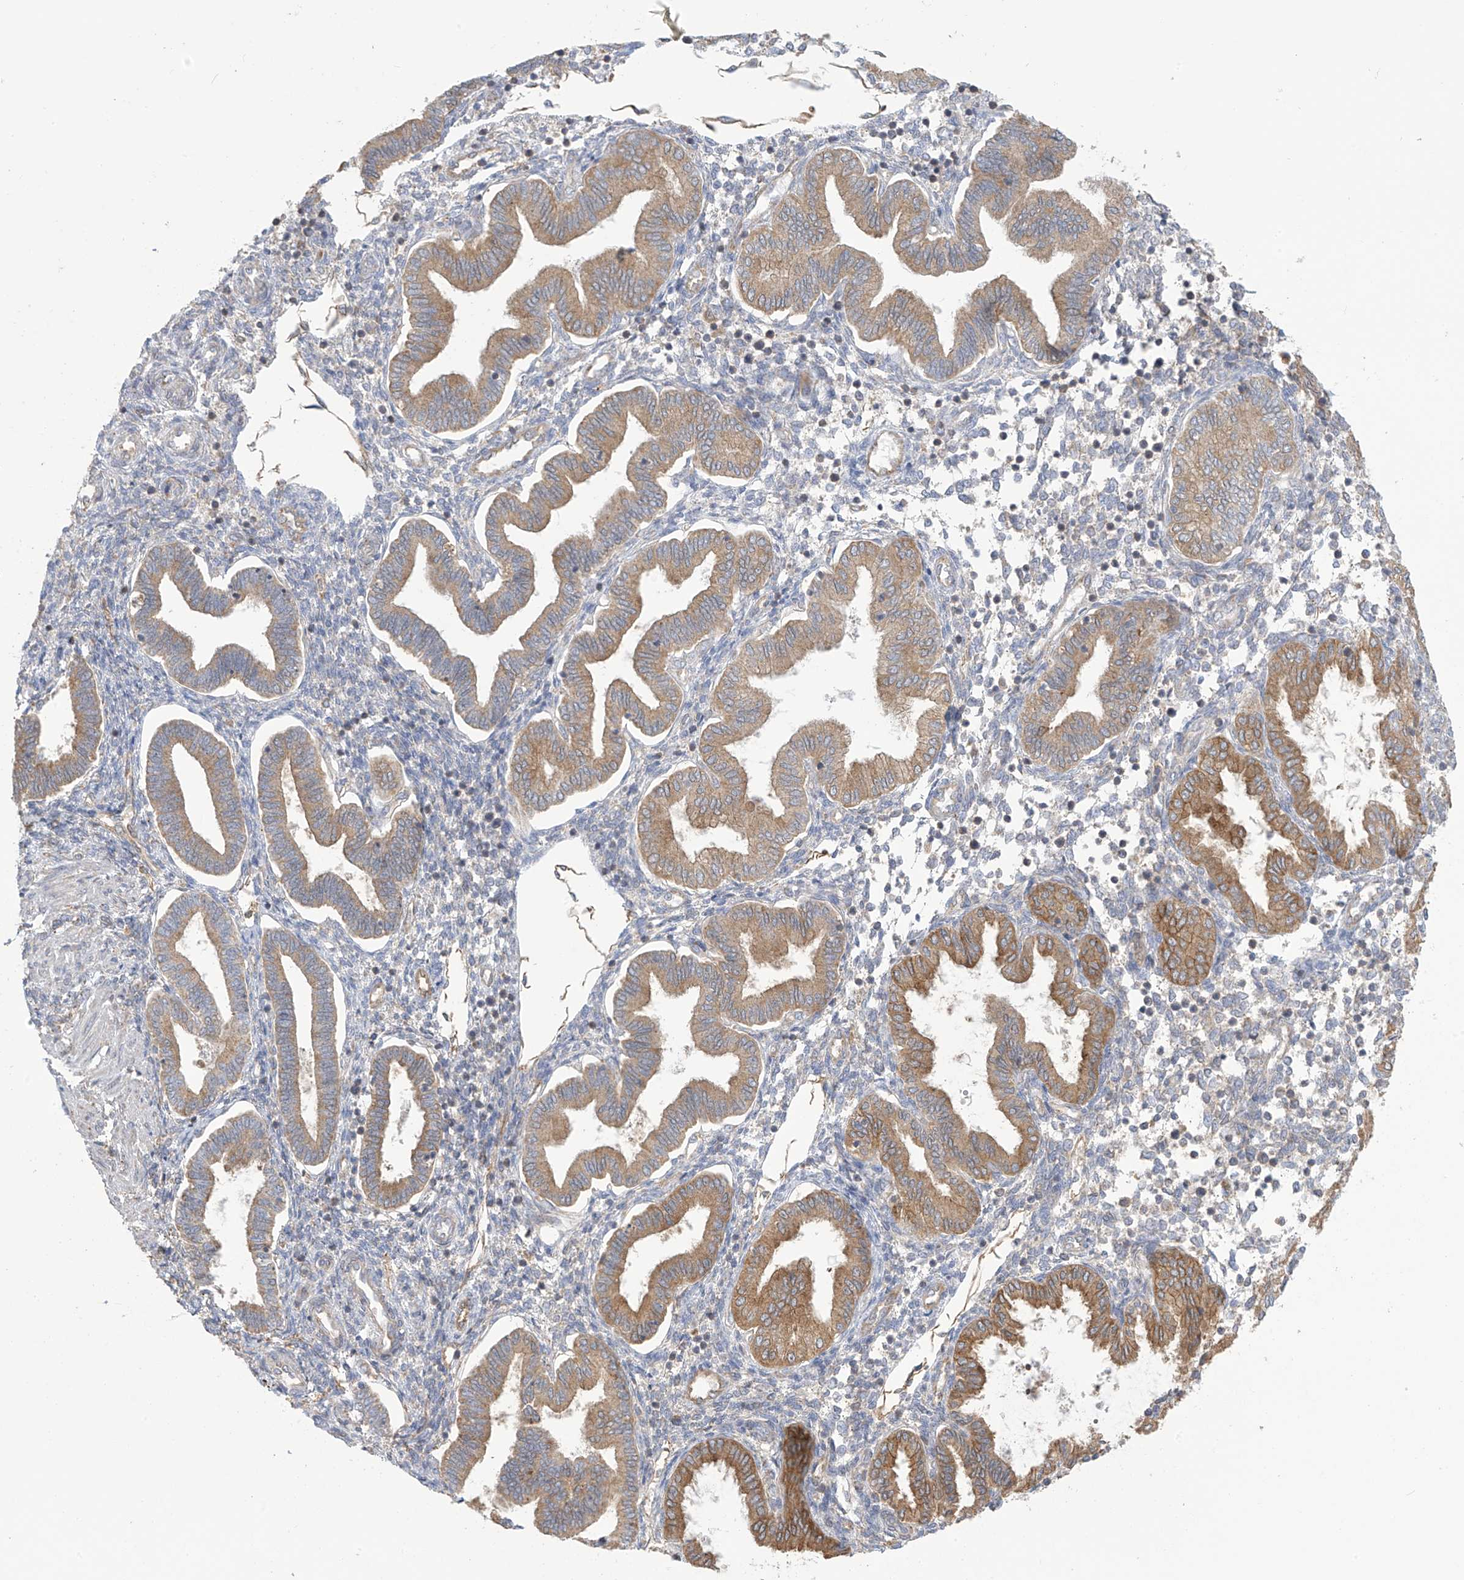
{"staining": {"intensity": "negative", "quantity": "none", "location": "none"}, "tissue": "endometrium", "cell_type": "Cells in endometrial stroma", "image_type": "normal", "snomed": [{"axis": "morphology", "description": "Normal tissue, NOS"}, {"axis": "topography", "description": "Endometrium"}], "caption": "IHC micrograph of unremarkable endometrium: endometrium stained with DAB demonstrates no significant protein positivity in cells in endometrial stroma. (Stains: DAB immunohistochemistry with hematoxylin counter stain, Microscopy: brightfield microscopy at high magnification).", "gene": "KIAA1522", "patient": {"sex": "female", "age": 53}}